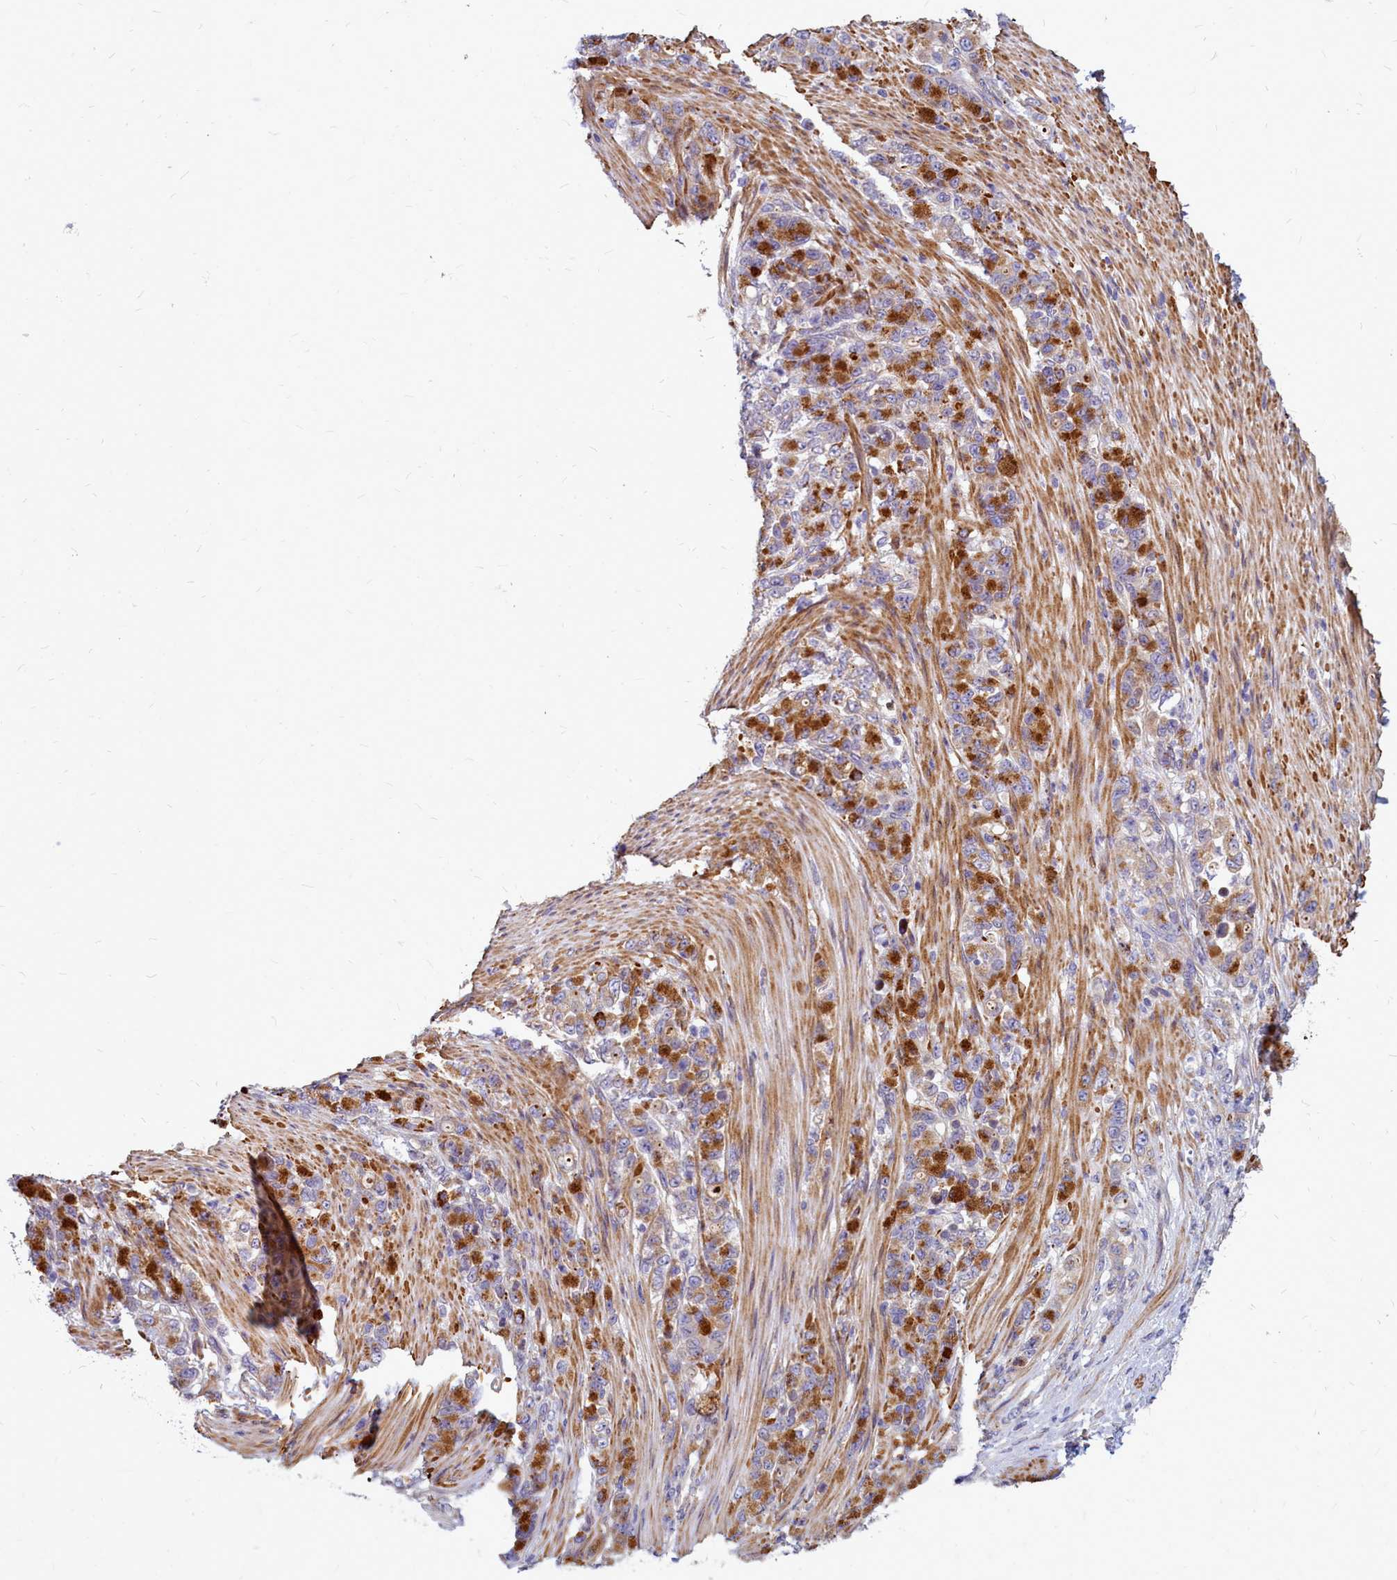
{"staining": {"intensity": "strong", "quantity": "25%-75%", "location": "cytoplasmic/membranous"}, "tissue": "stomach cancer", "cell_type": "Tumor cells", "image_type": "cancer", "snomed": [{"axis": "morphology", "description": "Normal tissue, NOS"}, {"axis": "morphology", "description": "Adenocarcinoma, NOS"}, {"axis": "topography", "description": "Stomach"}], "caption": "Stomach cancer tissue reveals strong cytoplasmic/membranous expression in about 25%-75% of tumor cells", "gene": "SMPD4", "patient": {"sex": "female", "age": 79}}